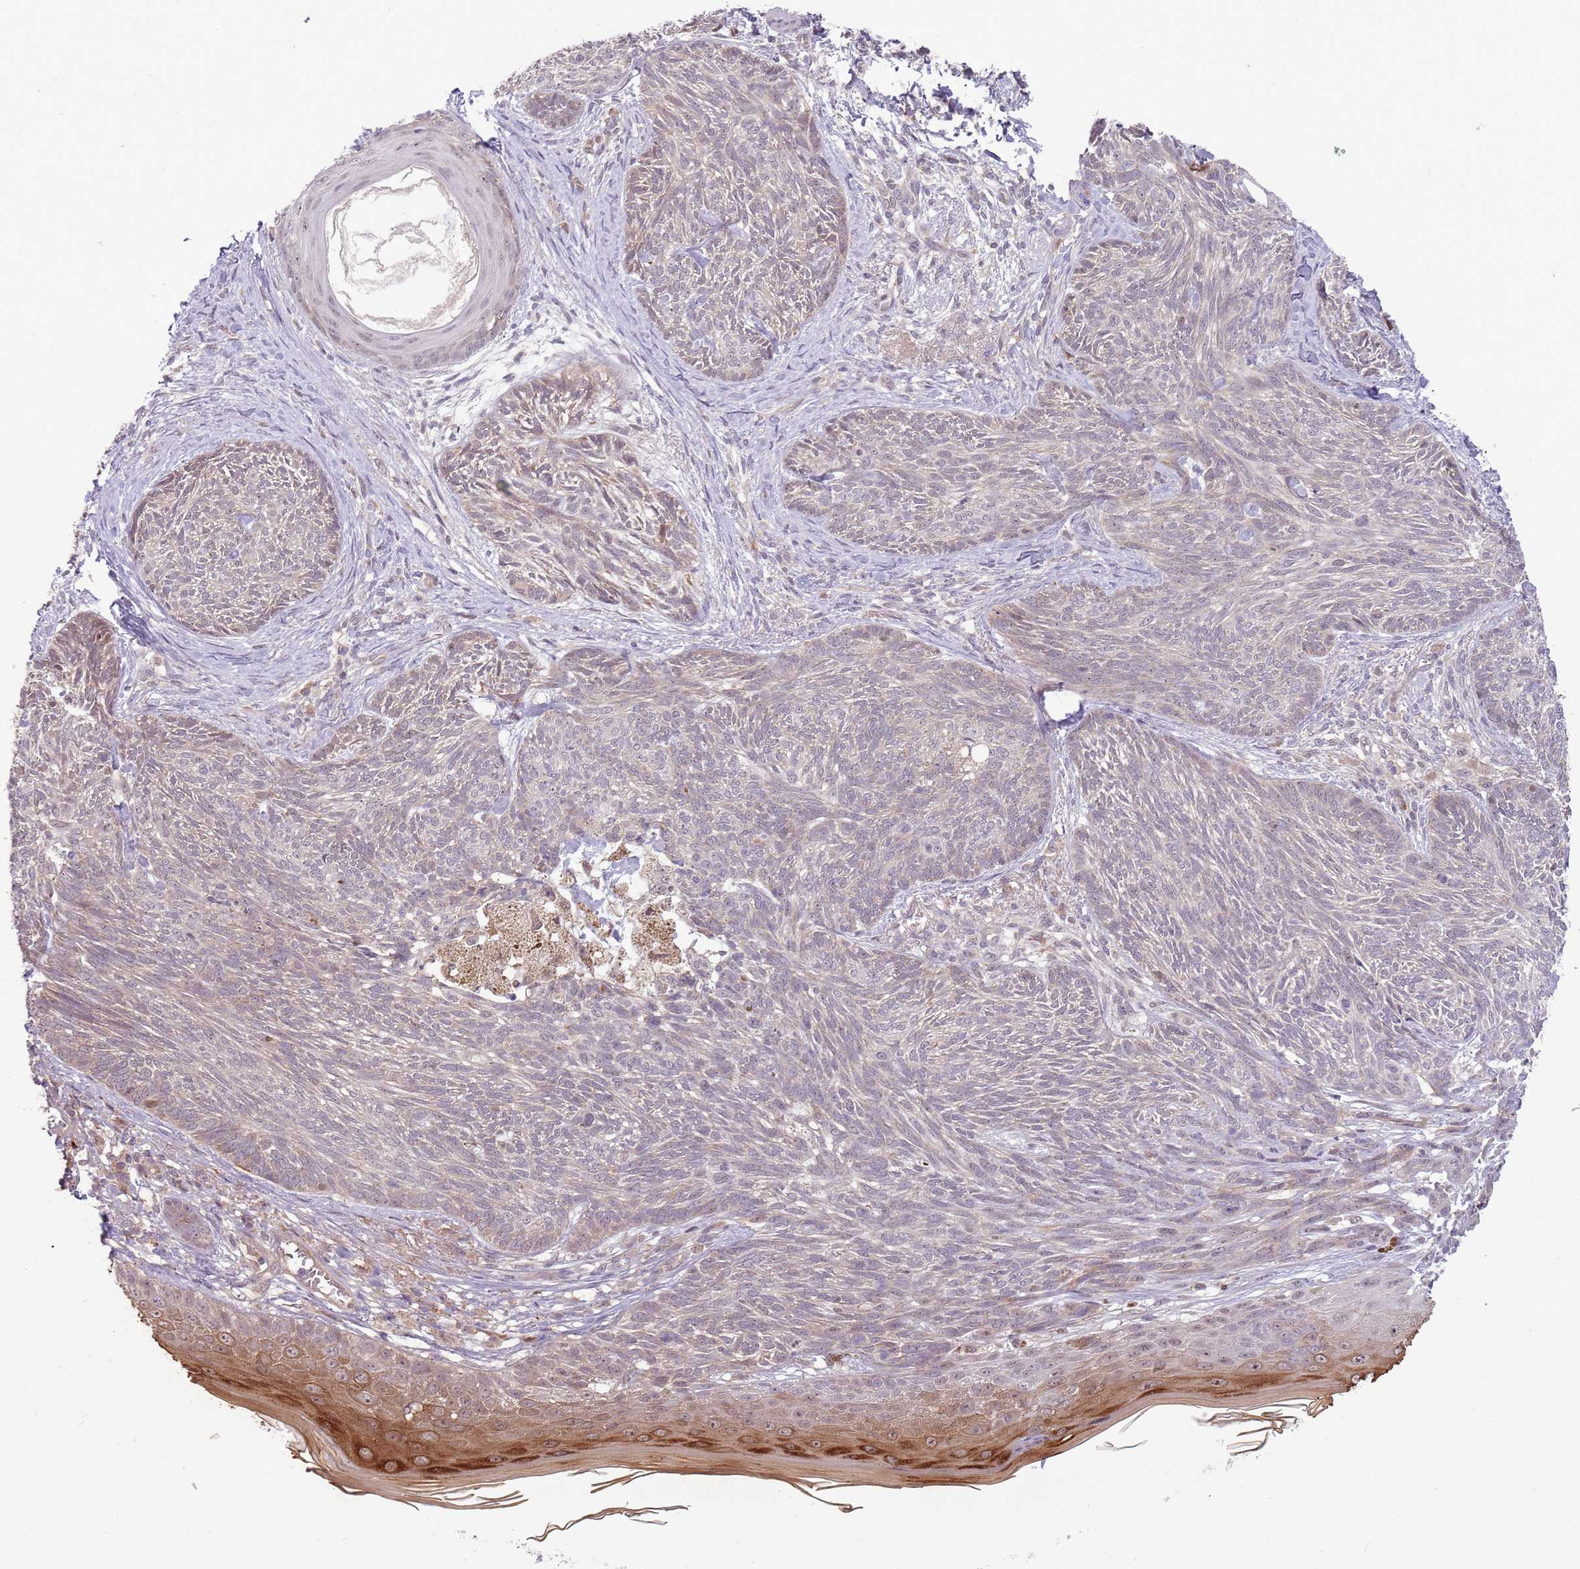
{"staining": {"intensity": "weak", "quantity": "<25%", "location": "cytoplasmic/membranous"}, "tissue": "skin cancer", "cell_type": "Tumor cells", "image_type": "cancer", "snomed": [{"axis": "morphology", "description": "Basal cell carcinoma"}, {"axis": "topography", "description": "Skin"}], "caption": "High power microscopy photomicrograph of an IHC image of basal cell carcinoma (skin), revealing no significant expression in tumor cells.", "gene": "NBPF6", "patient": {"sex": "male", "age": 73}}